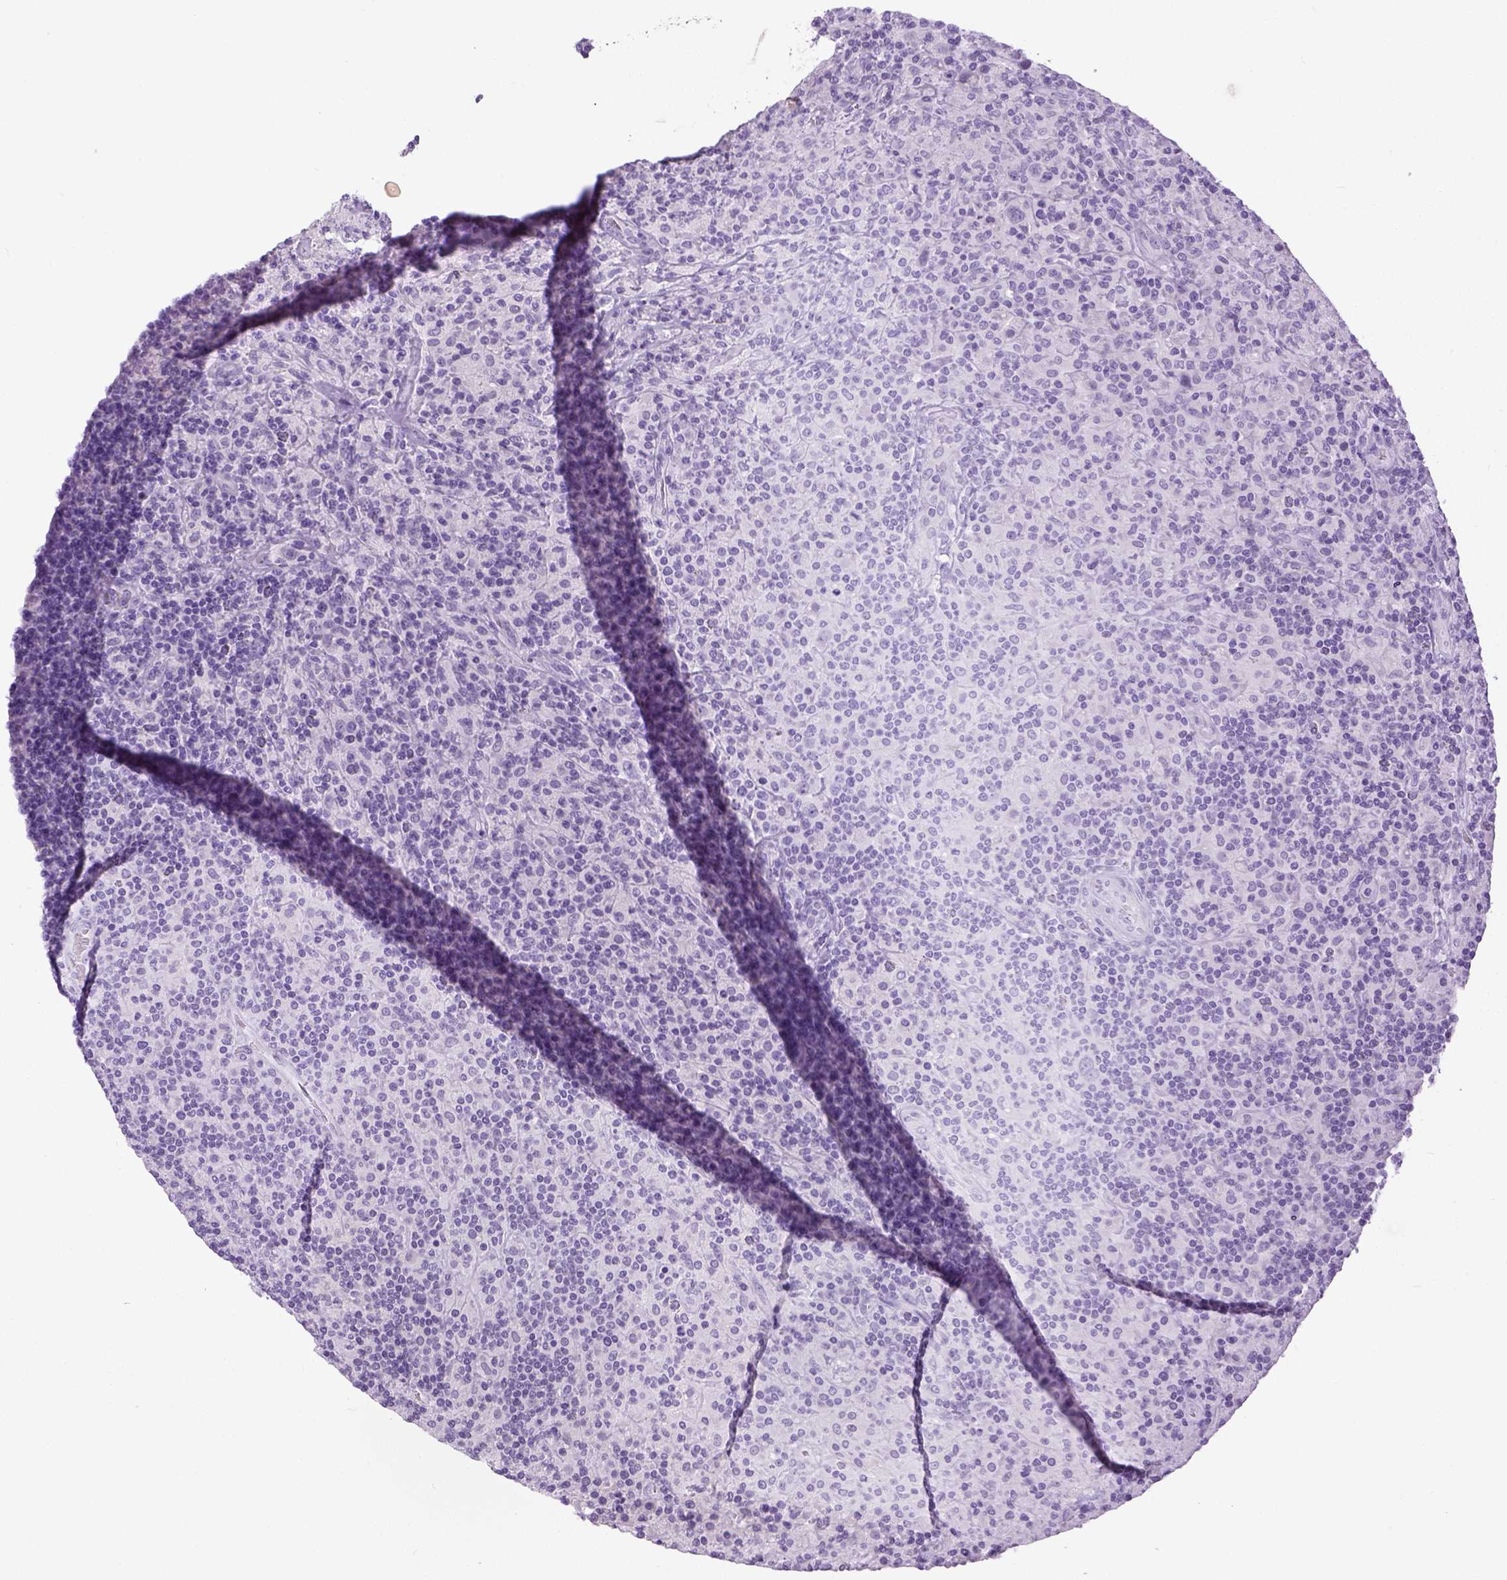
{"staining": {"intensity": "negative", "quantity": "none", "location": "none"}, "tissue": "lymphoma", "cell_type": "Tumor cells", "image_type": "cancer", "snomed": [{"axis": "morphology", "description": "Hodgkin's disease, NOS"}, {"axis": "topography", "description": "Lymph node"}], "caption": "Tumor cells show no significant staining in Hodgkin's disease.", "gene": "LGSN", "patient": {"sex": "male", "age": 70}}